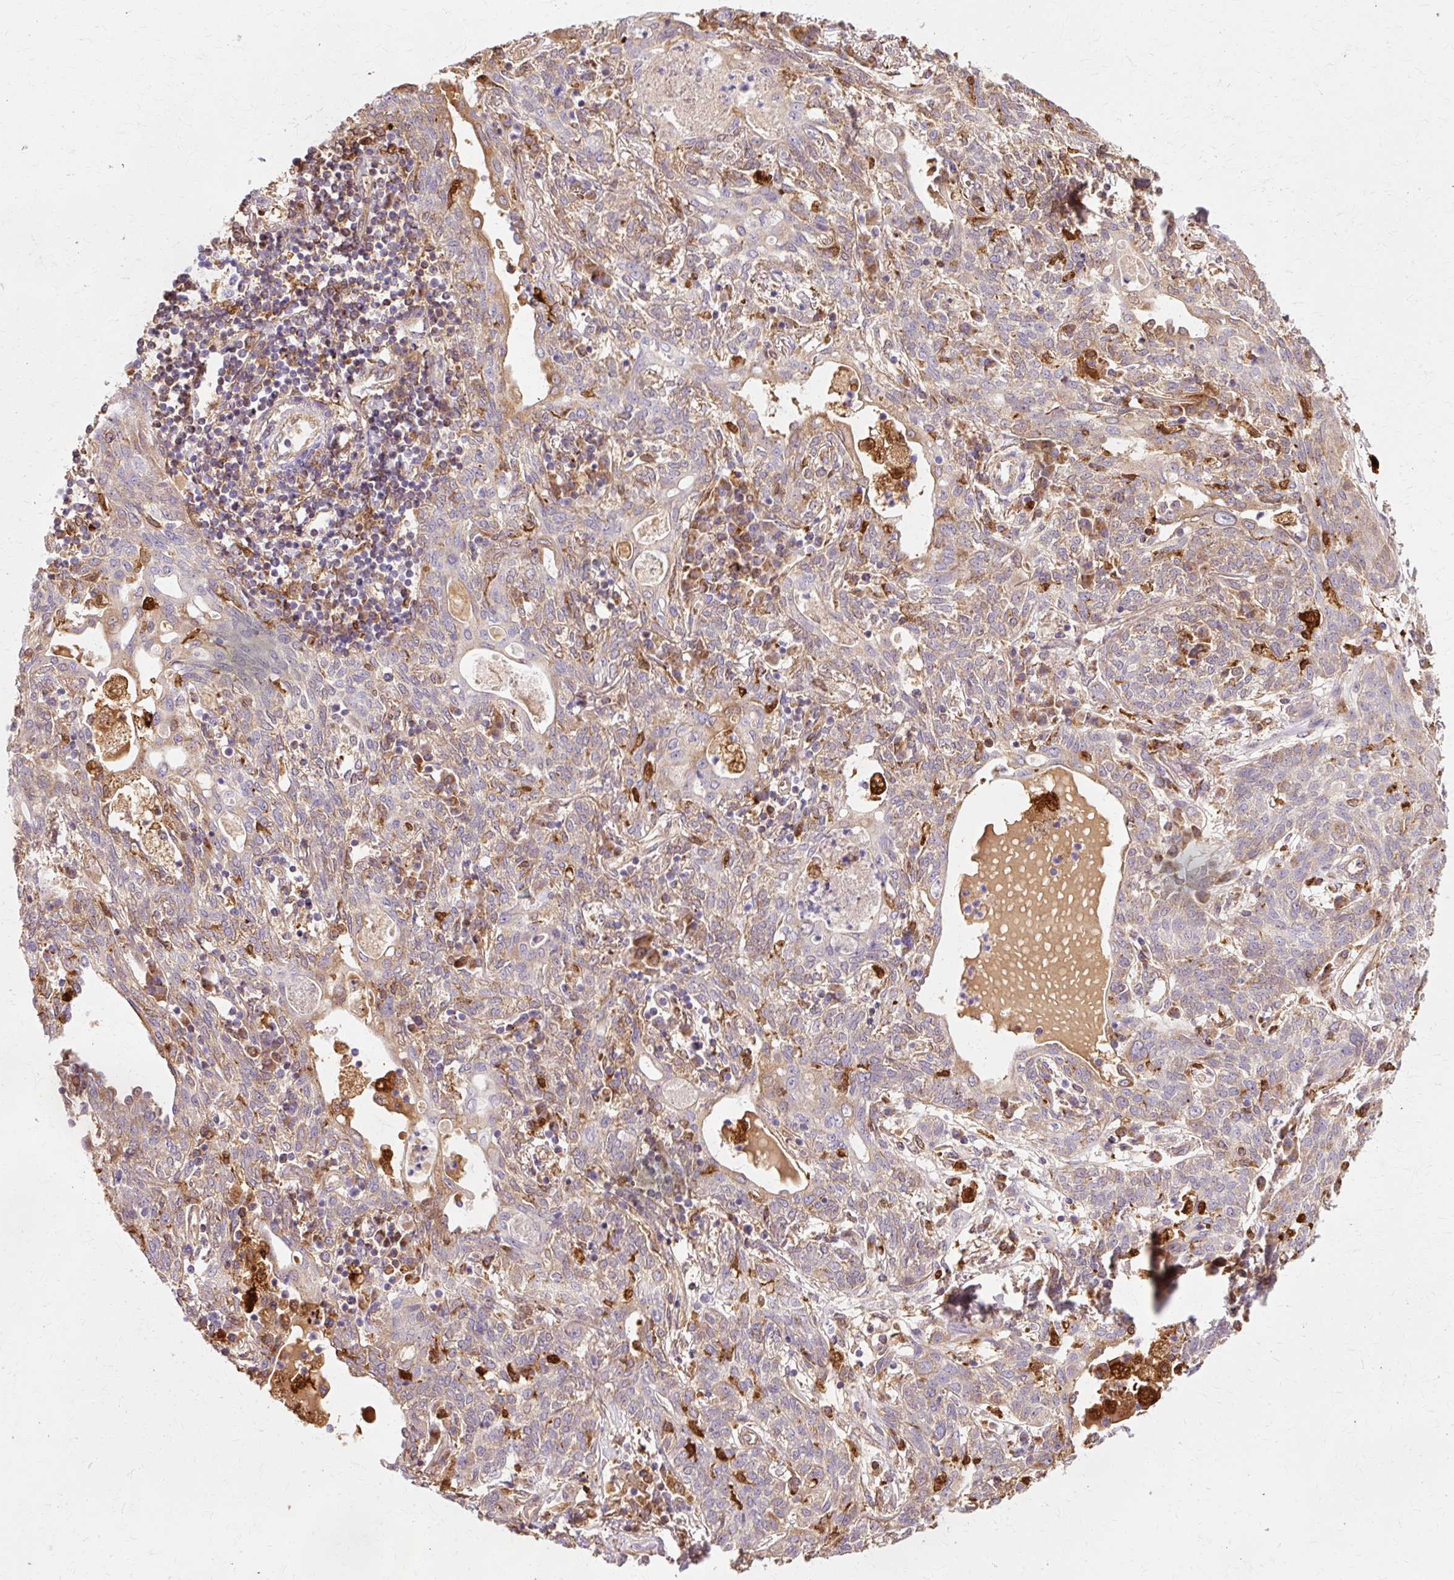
{"staining": {"intensity": "weak", "quantity": "<25%", "location": "cytoplasmic/membranous"}, "tissue": "lung cancer", "cell_type": "Tumor cells", "image_type": "cancer", "snomed": [{"axis": "morphology", "description": "Squamous cell carcinoma, NOS"}, {"axis": "topography", "description": "Lung"}], "caption": "Immunohistochemistry (IHC) photomicrograph of neoplastic tissue: lung squamous cell carcinoma stained with DAB (3,3'-diaminobenzidine) demonstrates no significant protein positivity in tumor cells.", "gene": "GPX1", "patient": {"sex": "female", "age": 70}}